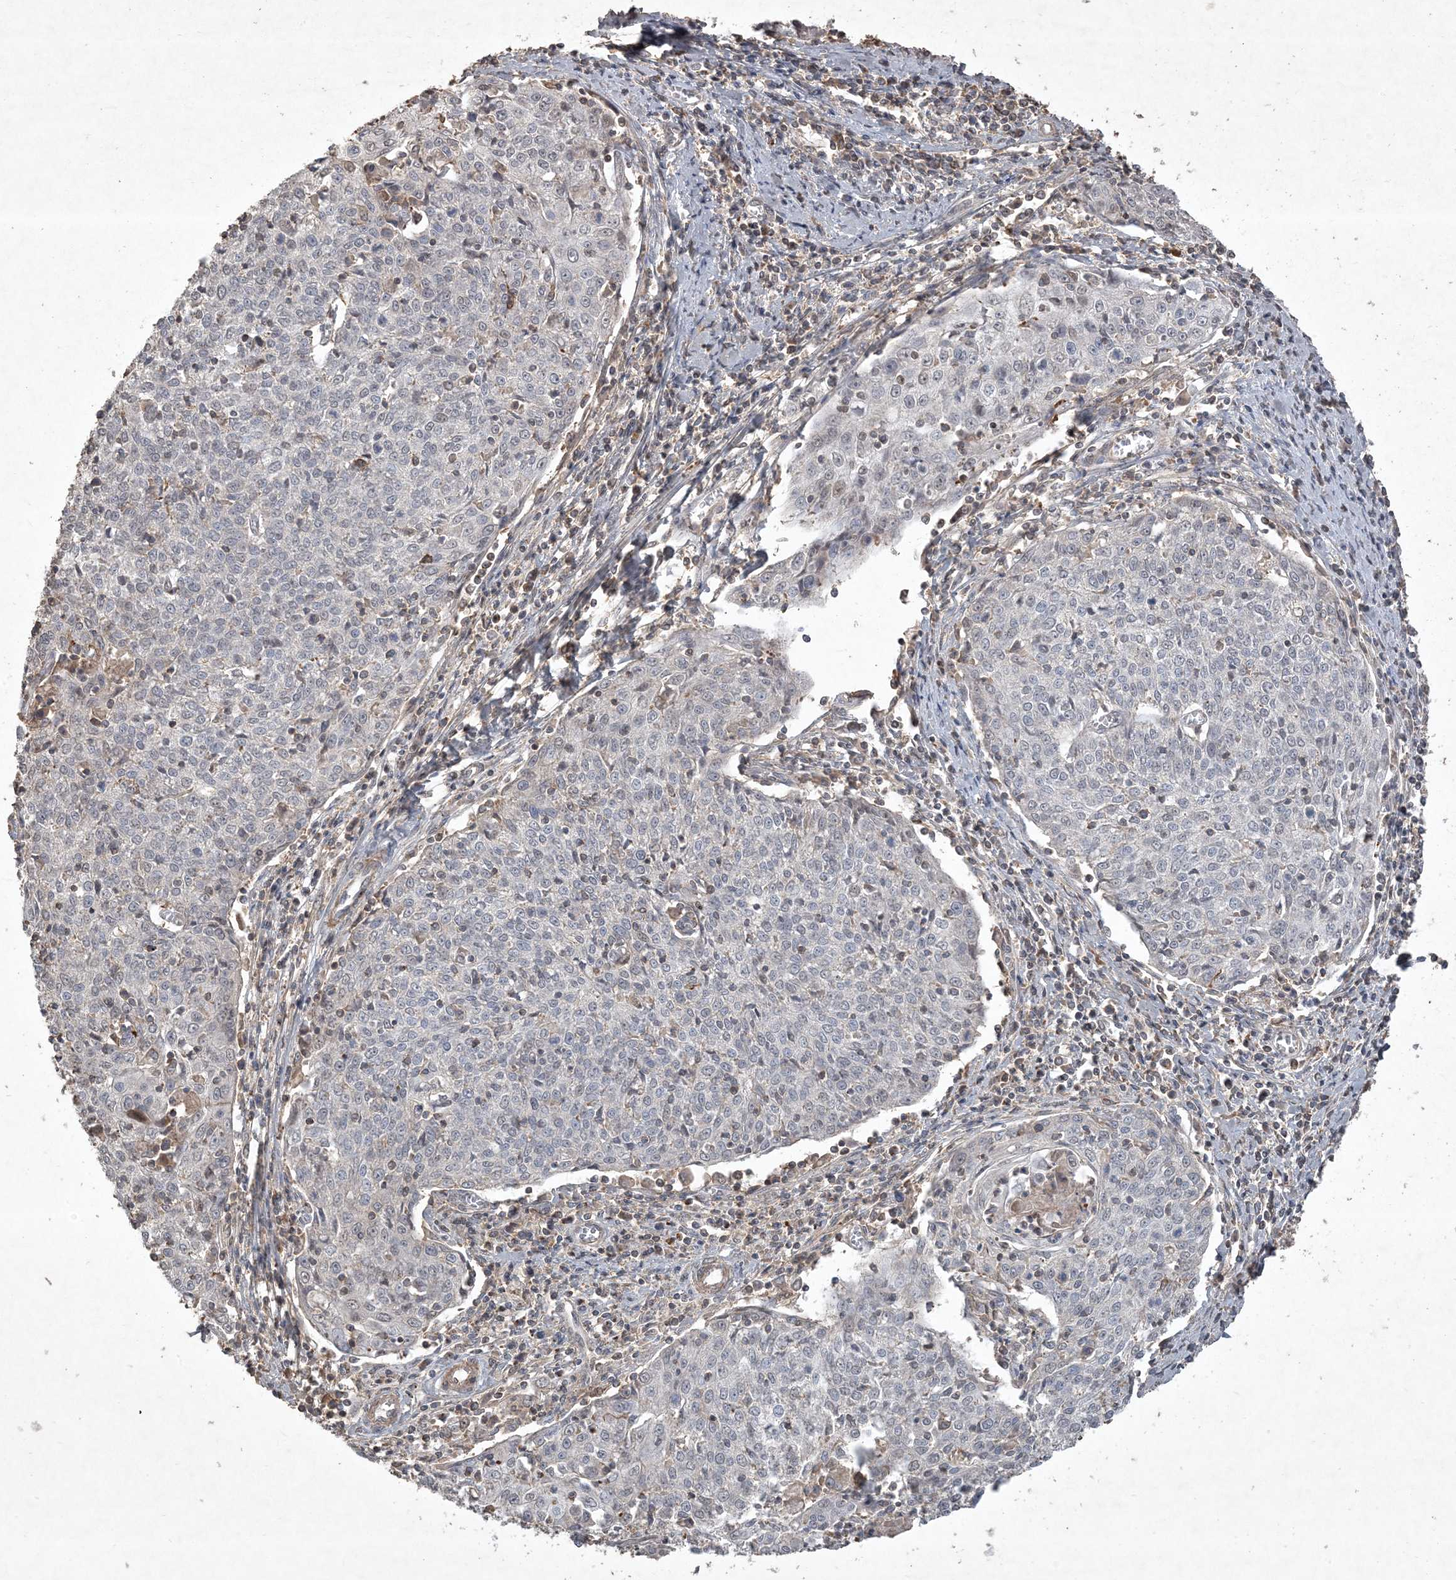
{"staining": {"intensity": "negative", "quantity": "none", "location": "none"}, "tissue": "cervical cancer", "cell_type": "Tumor cells", "image_type": "cancer", "snomed": [{"axis": "morphology", "description": "Squamous cell carcinoma, NOS"}, {"axis": "topography", "description": "Cervix"}], "caption": "The immunohistochemistry histopathology image has no significant staining in tumor cells of squamous cell carcinoma (cervical) tissue.", "gene": "PRRT3", "patient": {"sex": "female", "age": 48}}